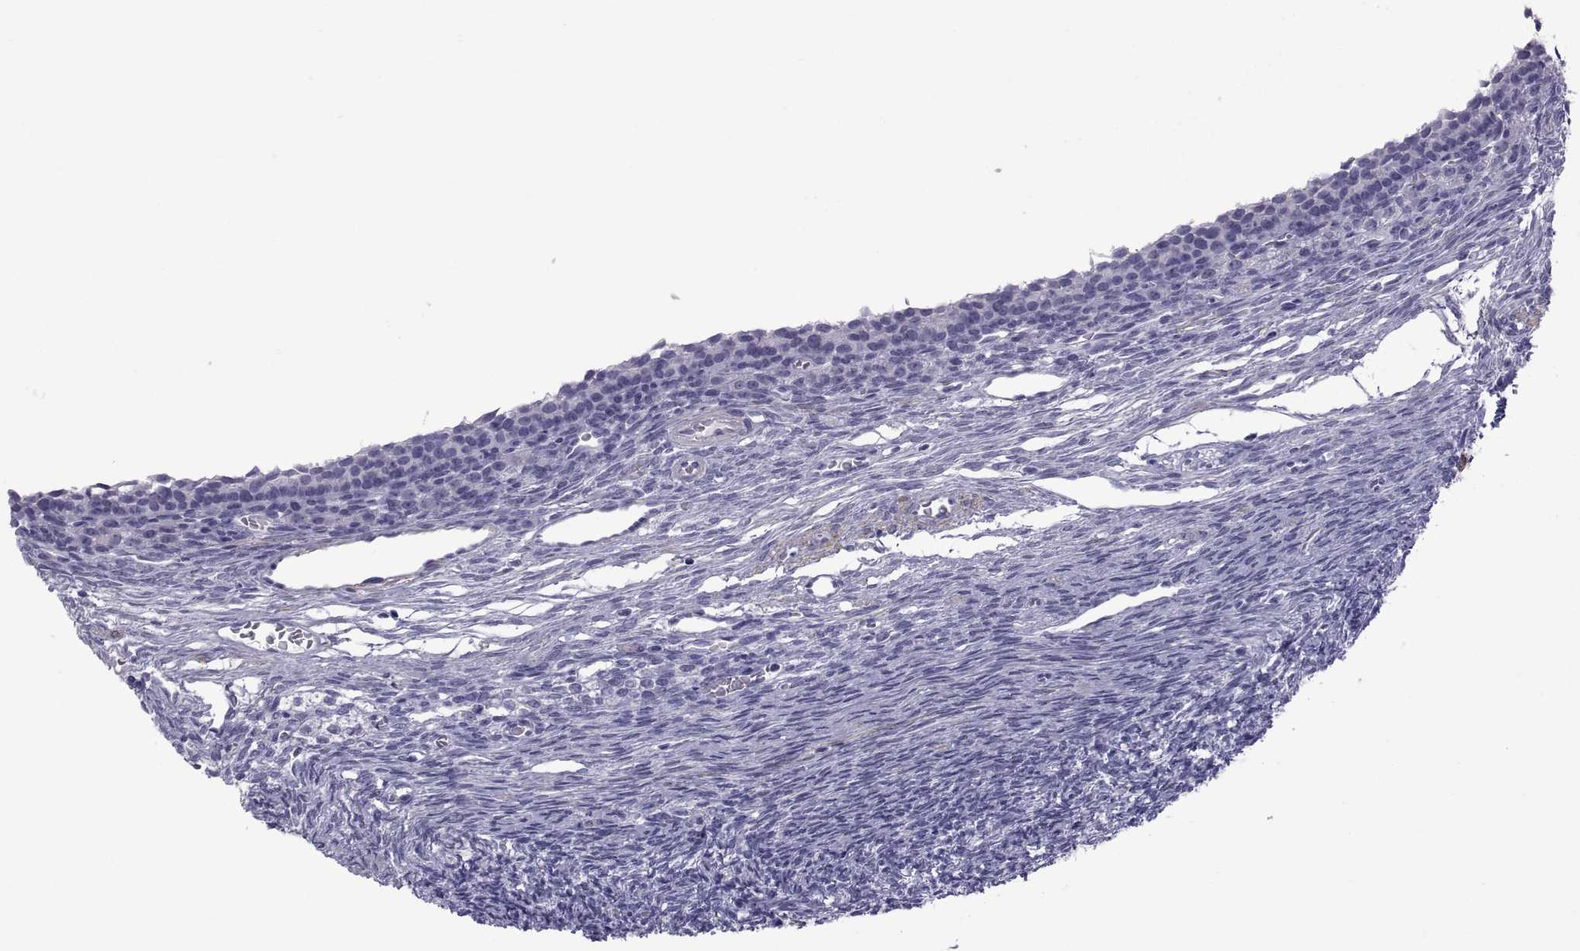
{"staining": {"intensity": "negative", "quantity": "none", "location": "none"}, "tissue": "ovary", "cell_type": "Follicle cells", "image_type": "normal", "snomed": [{"axis": "morphology", "description": "Normal tissue, NOS"}, {"axis": "topography", "description": "Ovary"}], "caption": "A high-resolution micrograph shows IHC staining of unremarkable ovary, which displays no significant positivity in follicle cells. (DAB (3,3'-diaminobenzidine) immunohistochemistry (IHC), high magnification).", "gene": "MAGEB1", "patient": {"sex": "female", "age": 27}}